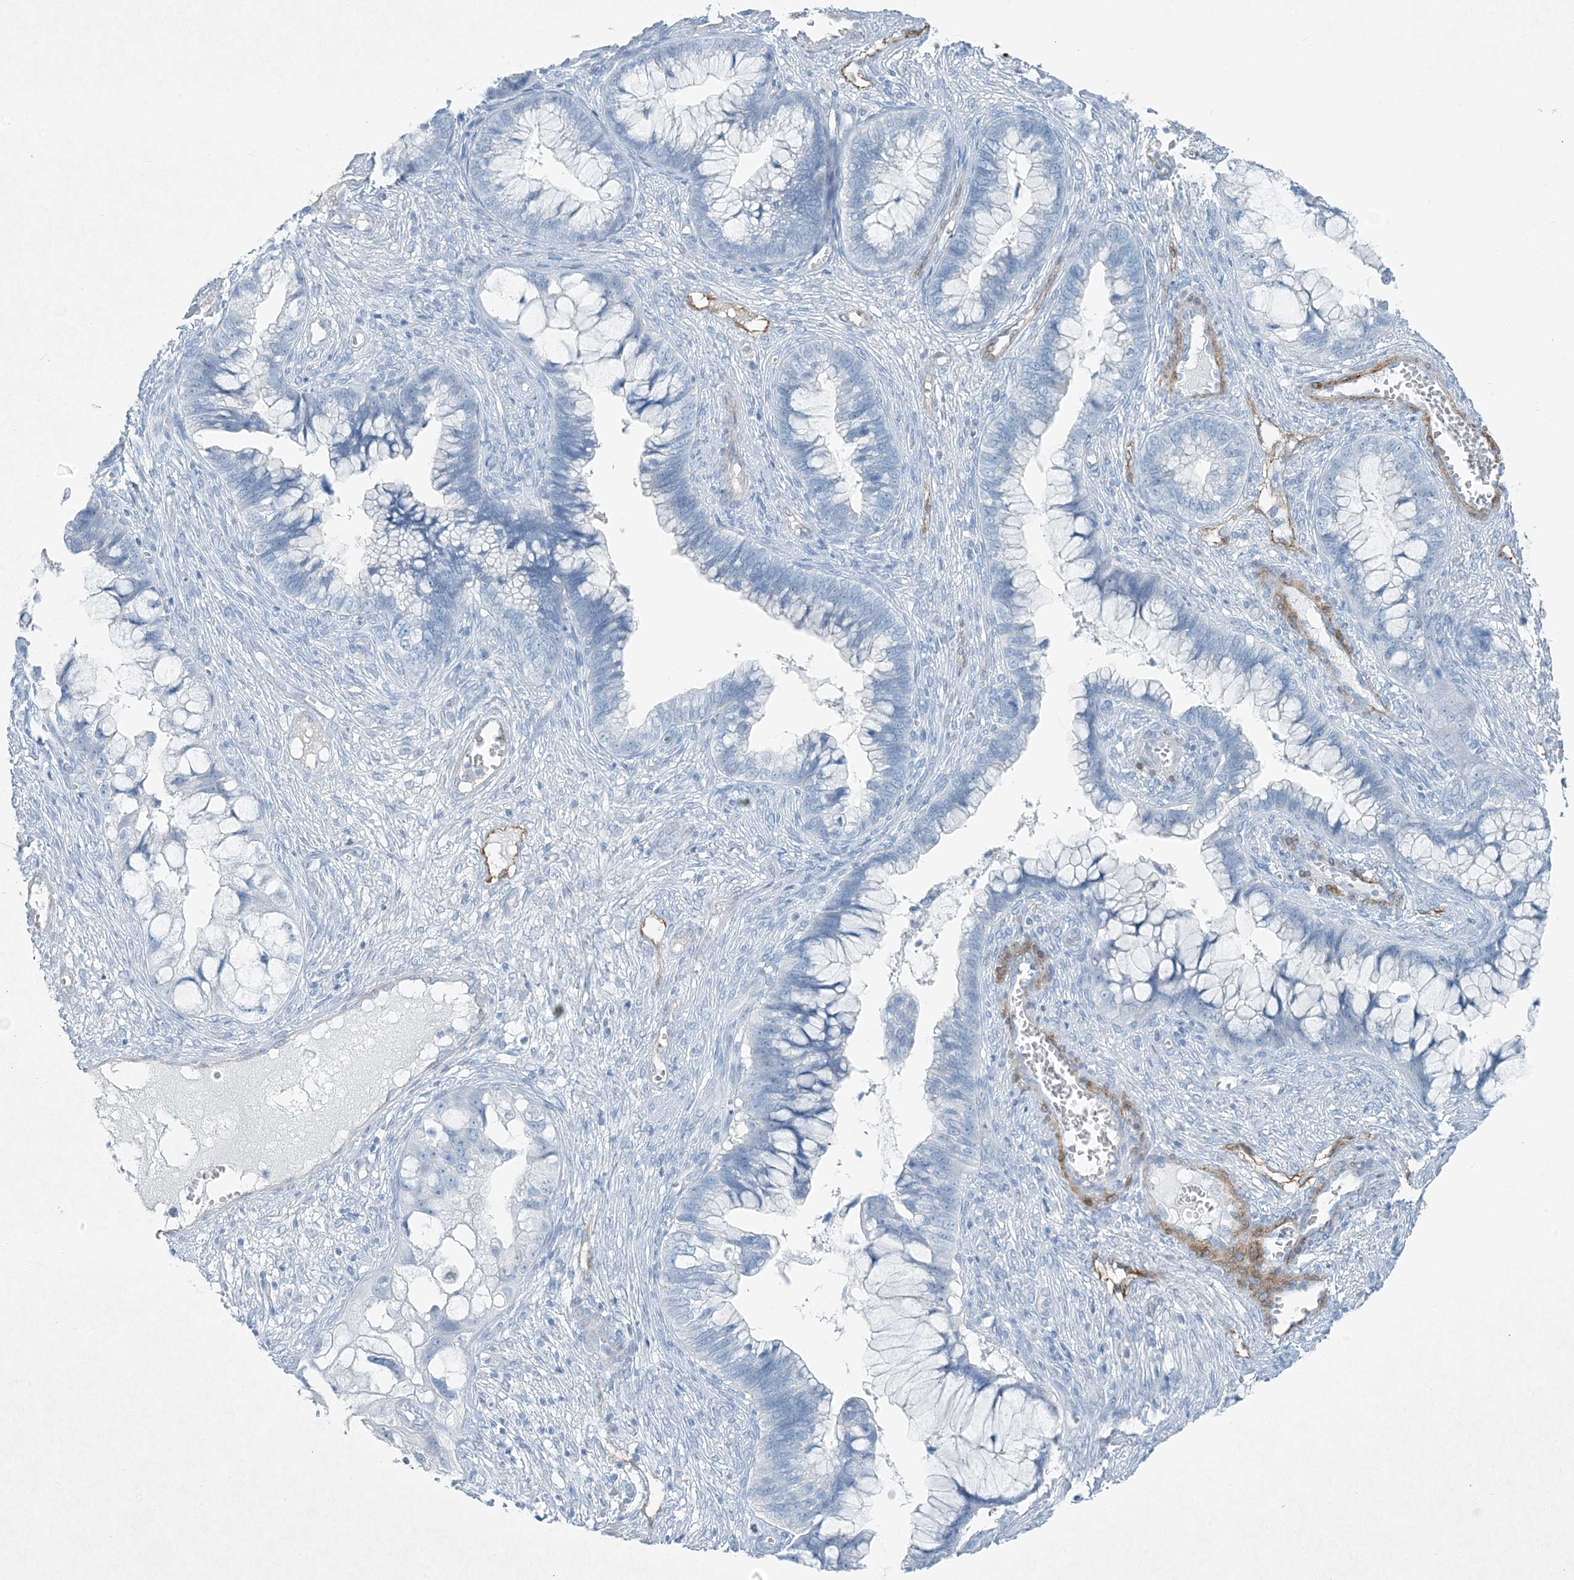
{"staining": {"intensity": "negative", "quantity": "none", "location": "none"}, "tissue": "cervical cancer", "cell_type": "Tumor cells", "image_type": "cancer", "snomed": [{"axis": "morphology", "description": "Adenocarcinoma, NOS"}, {"axis": "topography", "description": "Cervix"}], "caption": "DAB (3,3'-diaminobenzidine) immunohistochemical staining of human cervical cancer exhibits no significant positivity in tumor cells. The staining is performed using DAB brown chromogen with nuclei counter-stained in using hematoxylin.", "gene": "PGM5", "patient": {"sex": "female", "age": 44}}